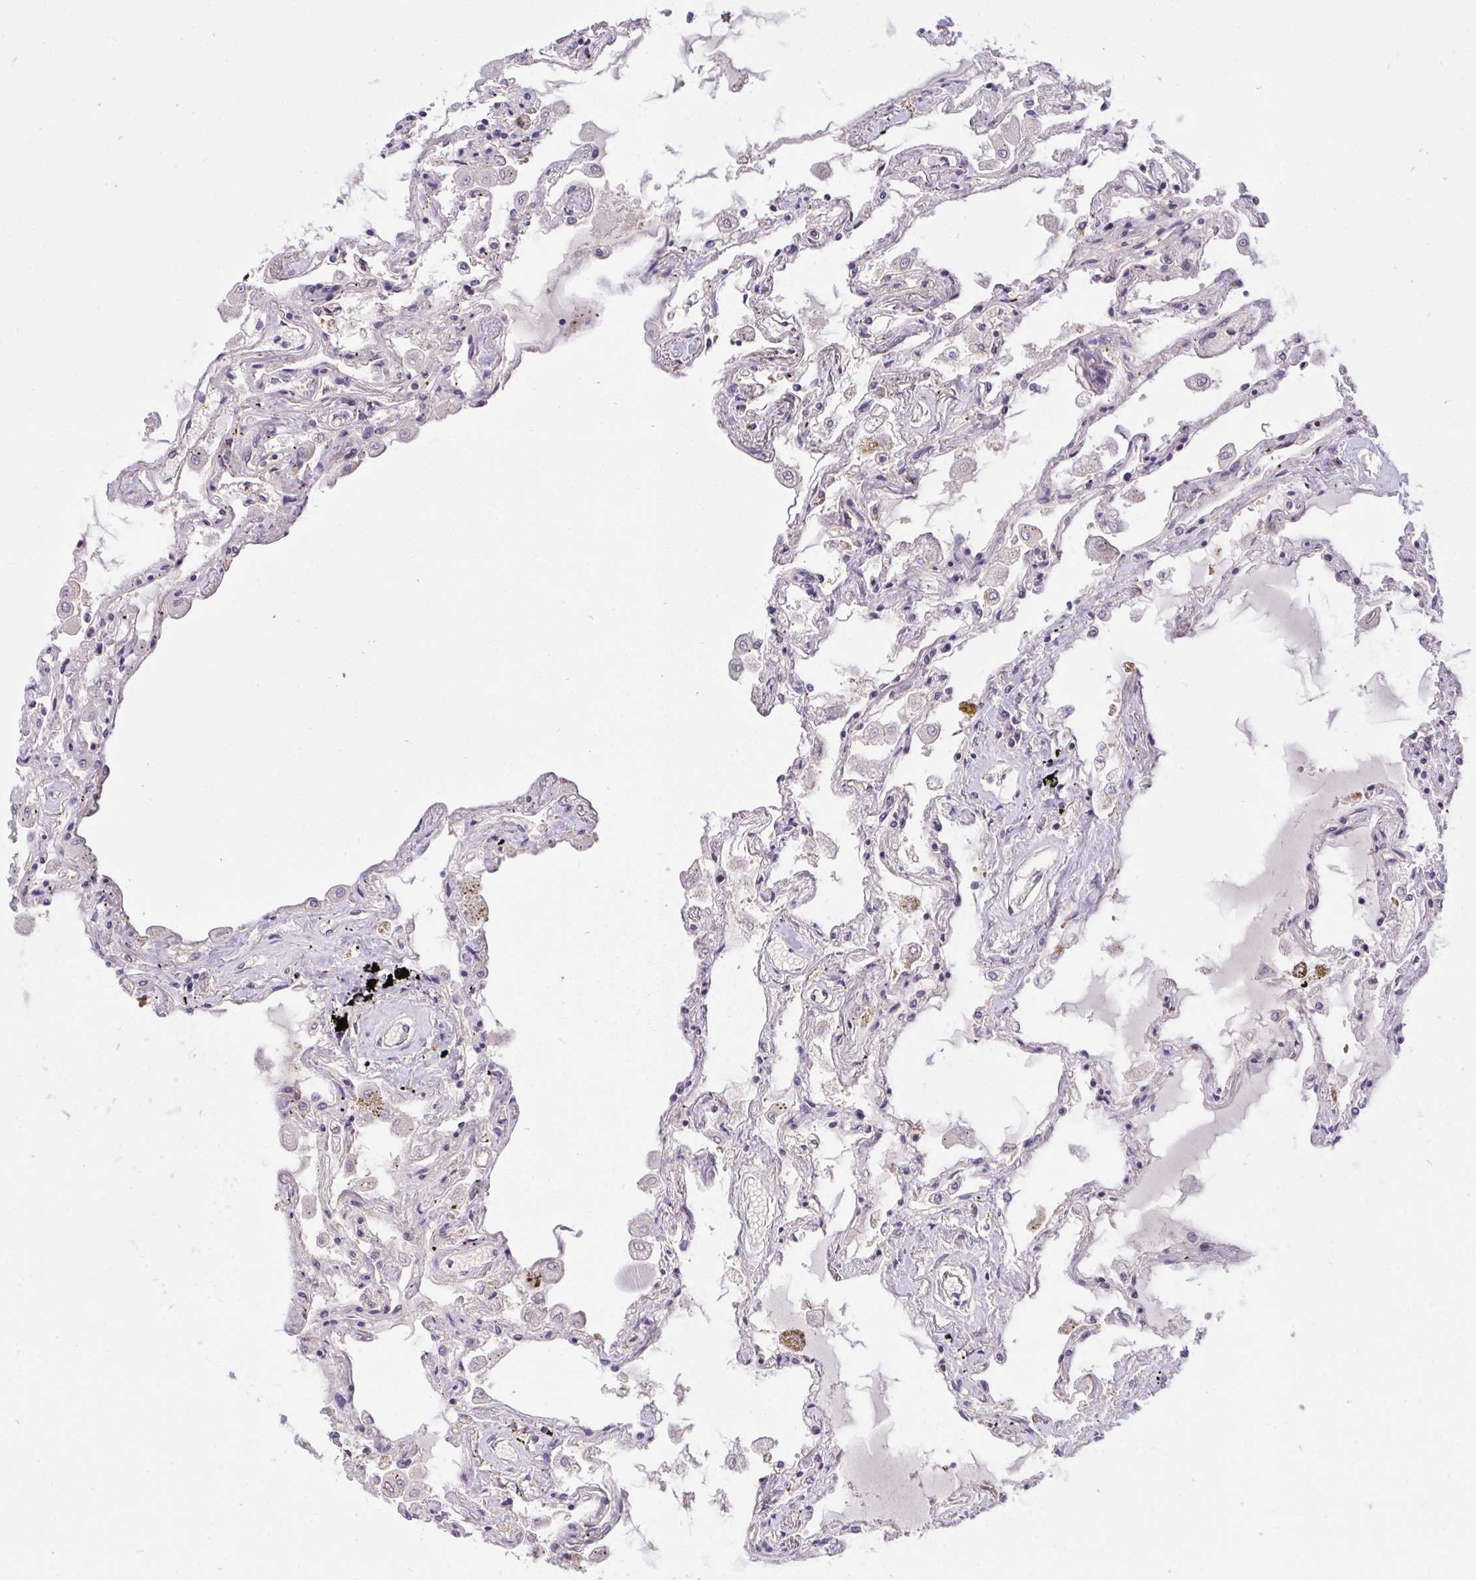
{"staining": {"intensity": "weak", "quantity": "<25%", "location": "cytoplasmic/membranous"}, "tissue": "lung", "cell_type": "Alveolar cells", "image_type": "normal", "snomed": [{"axis": "morphology", "description": "Normal tissue, NOS"}, {"axis": "morphology", "description": "Adenocarcinoma, NOS"}, {"axis": "topography", "description": "Cartilage tissue"}, {"axis": "topography", "description": "Lung"}], "caption": "Alveolar cells show no significant protein expression in normal lung.", "gene": "C19orf54", "patient": {"sex": "female", "age": 67}}